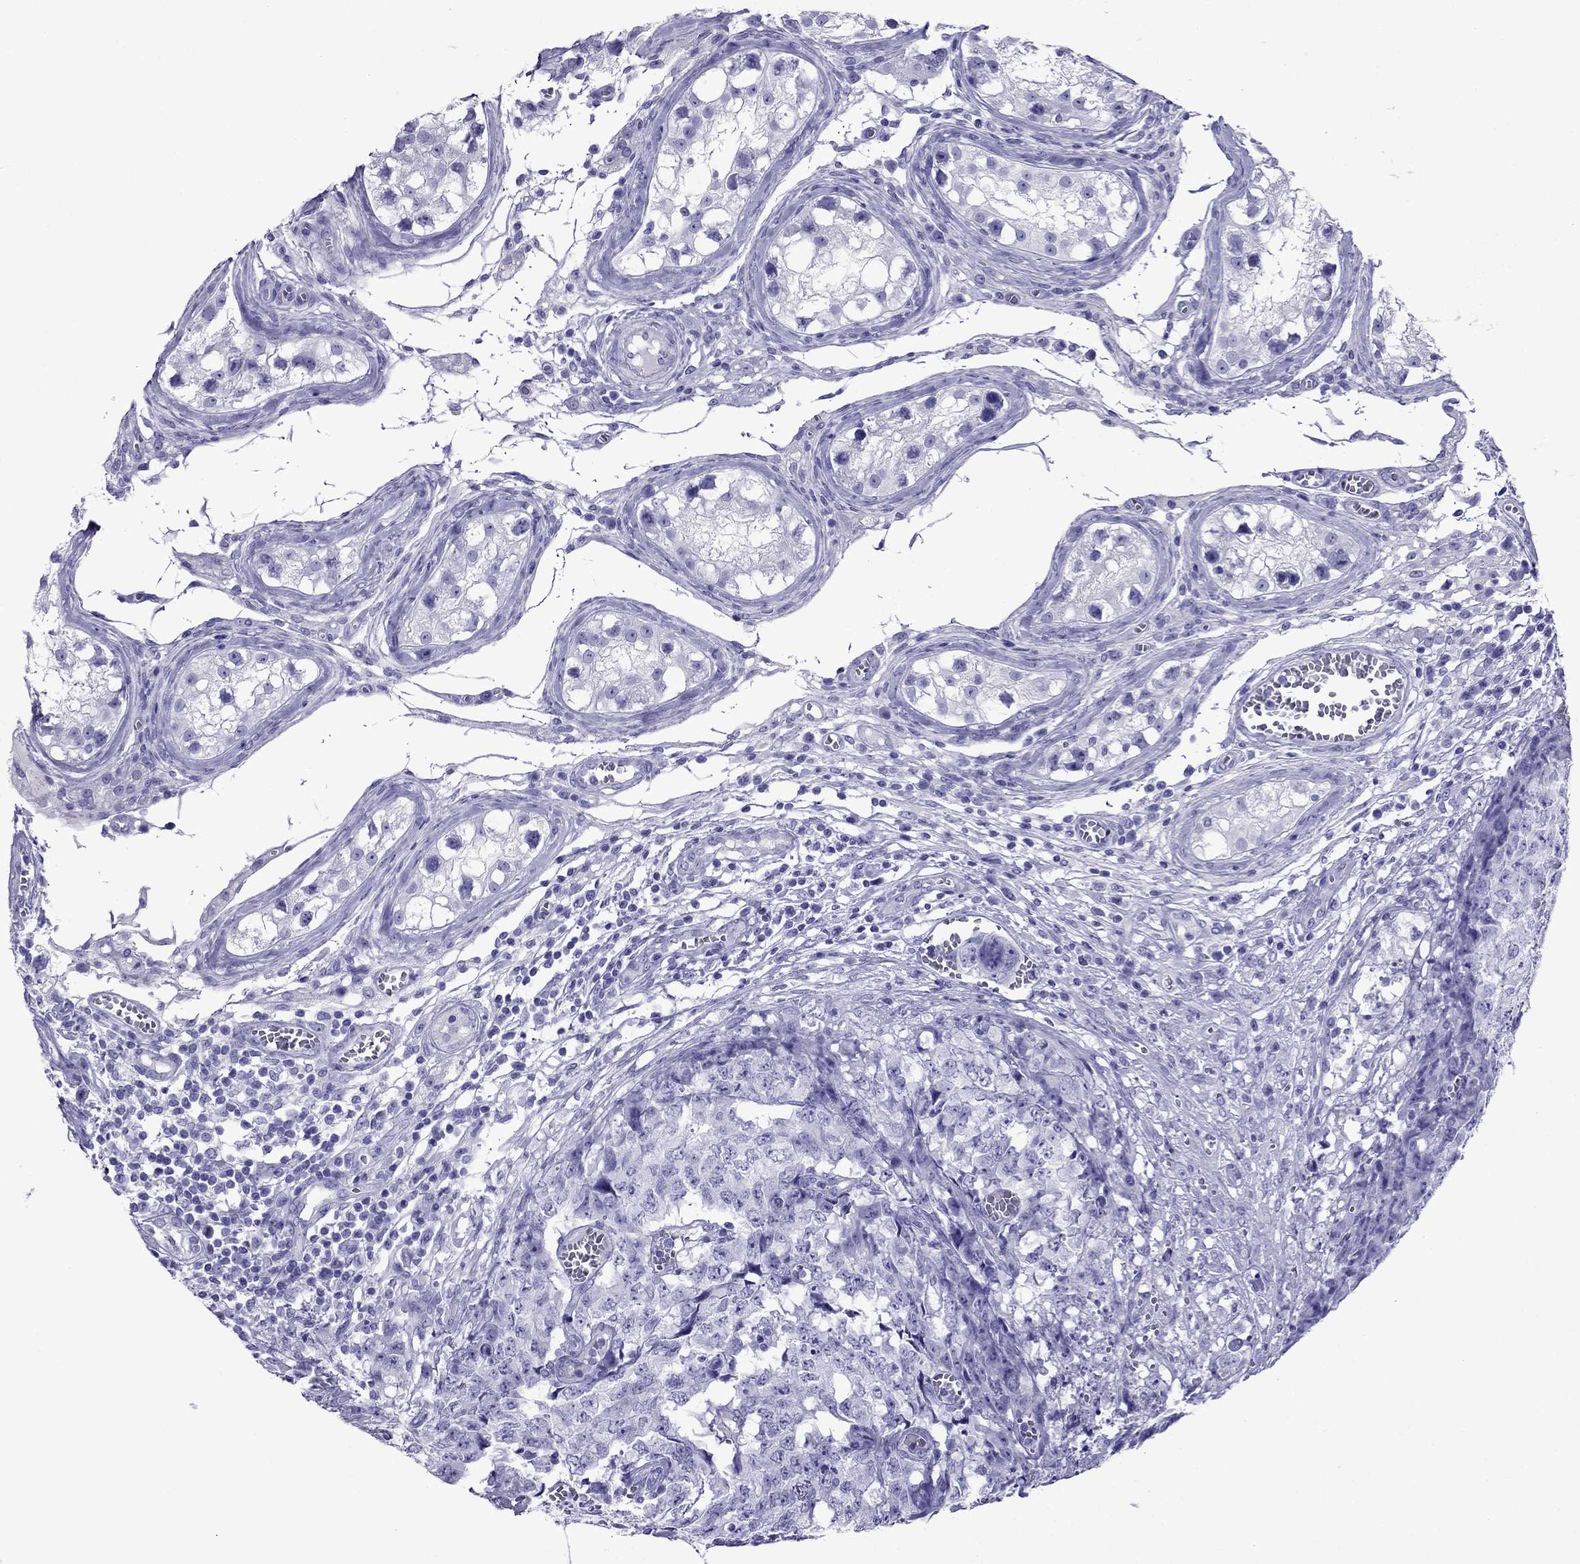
{"staining": {"intensity": "negative", "quantity": "none", "location": "none"}, "tissue": "testis cancer", "cell_type": "Tumor cells", "image_type": "cancer", "snomed": [{"axis": "morphology", "description": "Carcinoma, Embryonal, NOS"}, {"axis": "topography", "description": "Testis"}], "caption": "An immunohistochemistry (IHC) histopathology image of testis embryonal carcinoma is shown. There is no staining in tumor cells of testis embryonal carcinoma.", "gene": "CRYBA1", "patient": {"sex": "male", "age": 23}}